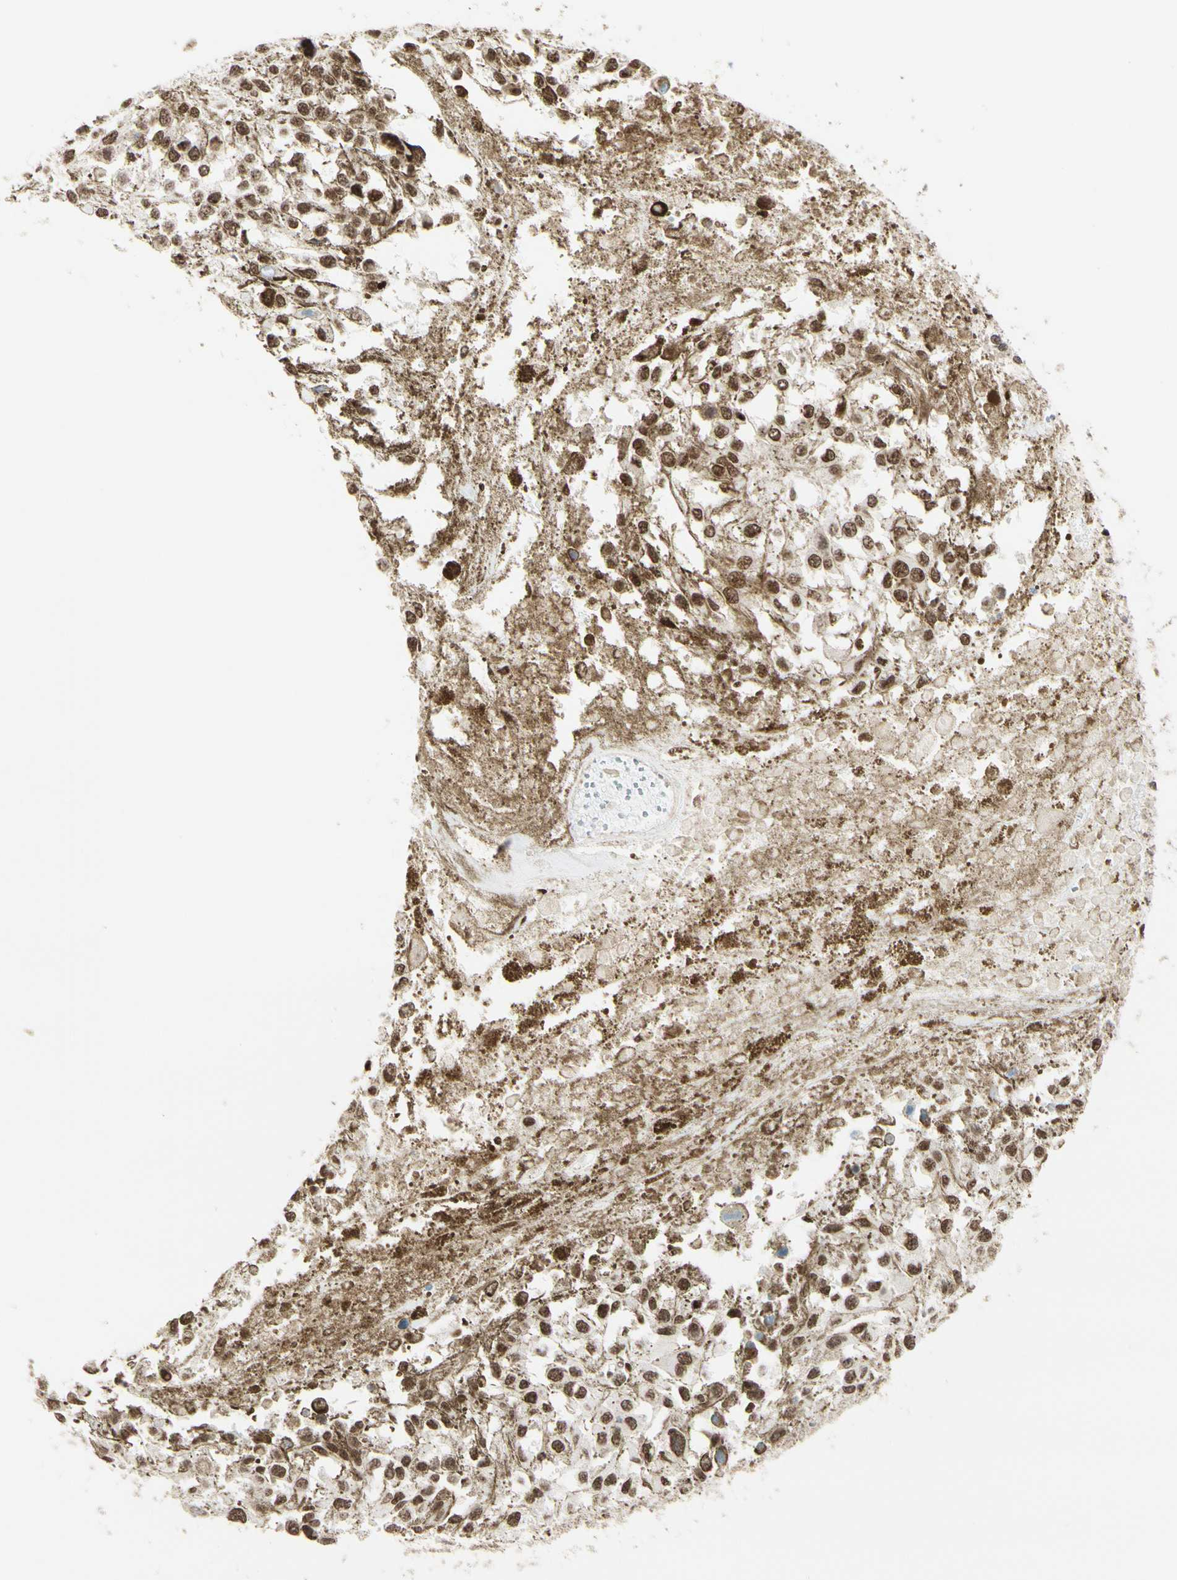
{"staining": {"intensity": "moderate", "quantity": ">75%", "location": "nuclear"}, "tissue": "melanoma", "cell_type": "Tumor cells", "image_type": "cancer", "snomed": [{"axis": "morphology", "description": "Malignant melanoma, Metastatic site"}, {"axis": "topography", "description": "Lymph node"}], "caption": "Immunohistochemical staining of human malignant melanoma (metastatic site) shows medium levels of moderate nuclear expression in approximately >75% of tumor cells. Nuclei are stained in blue.", "gene": "SUFU", "patient": {"sex": "male", "age": 59}}